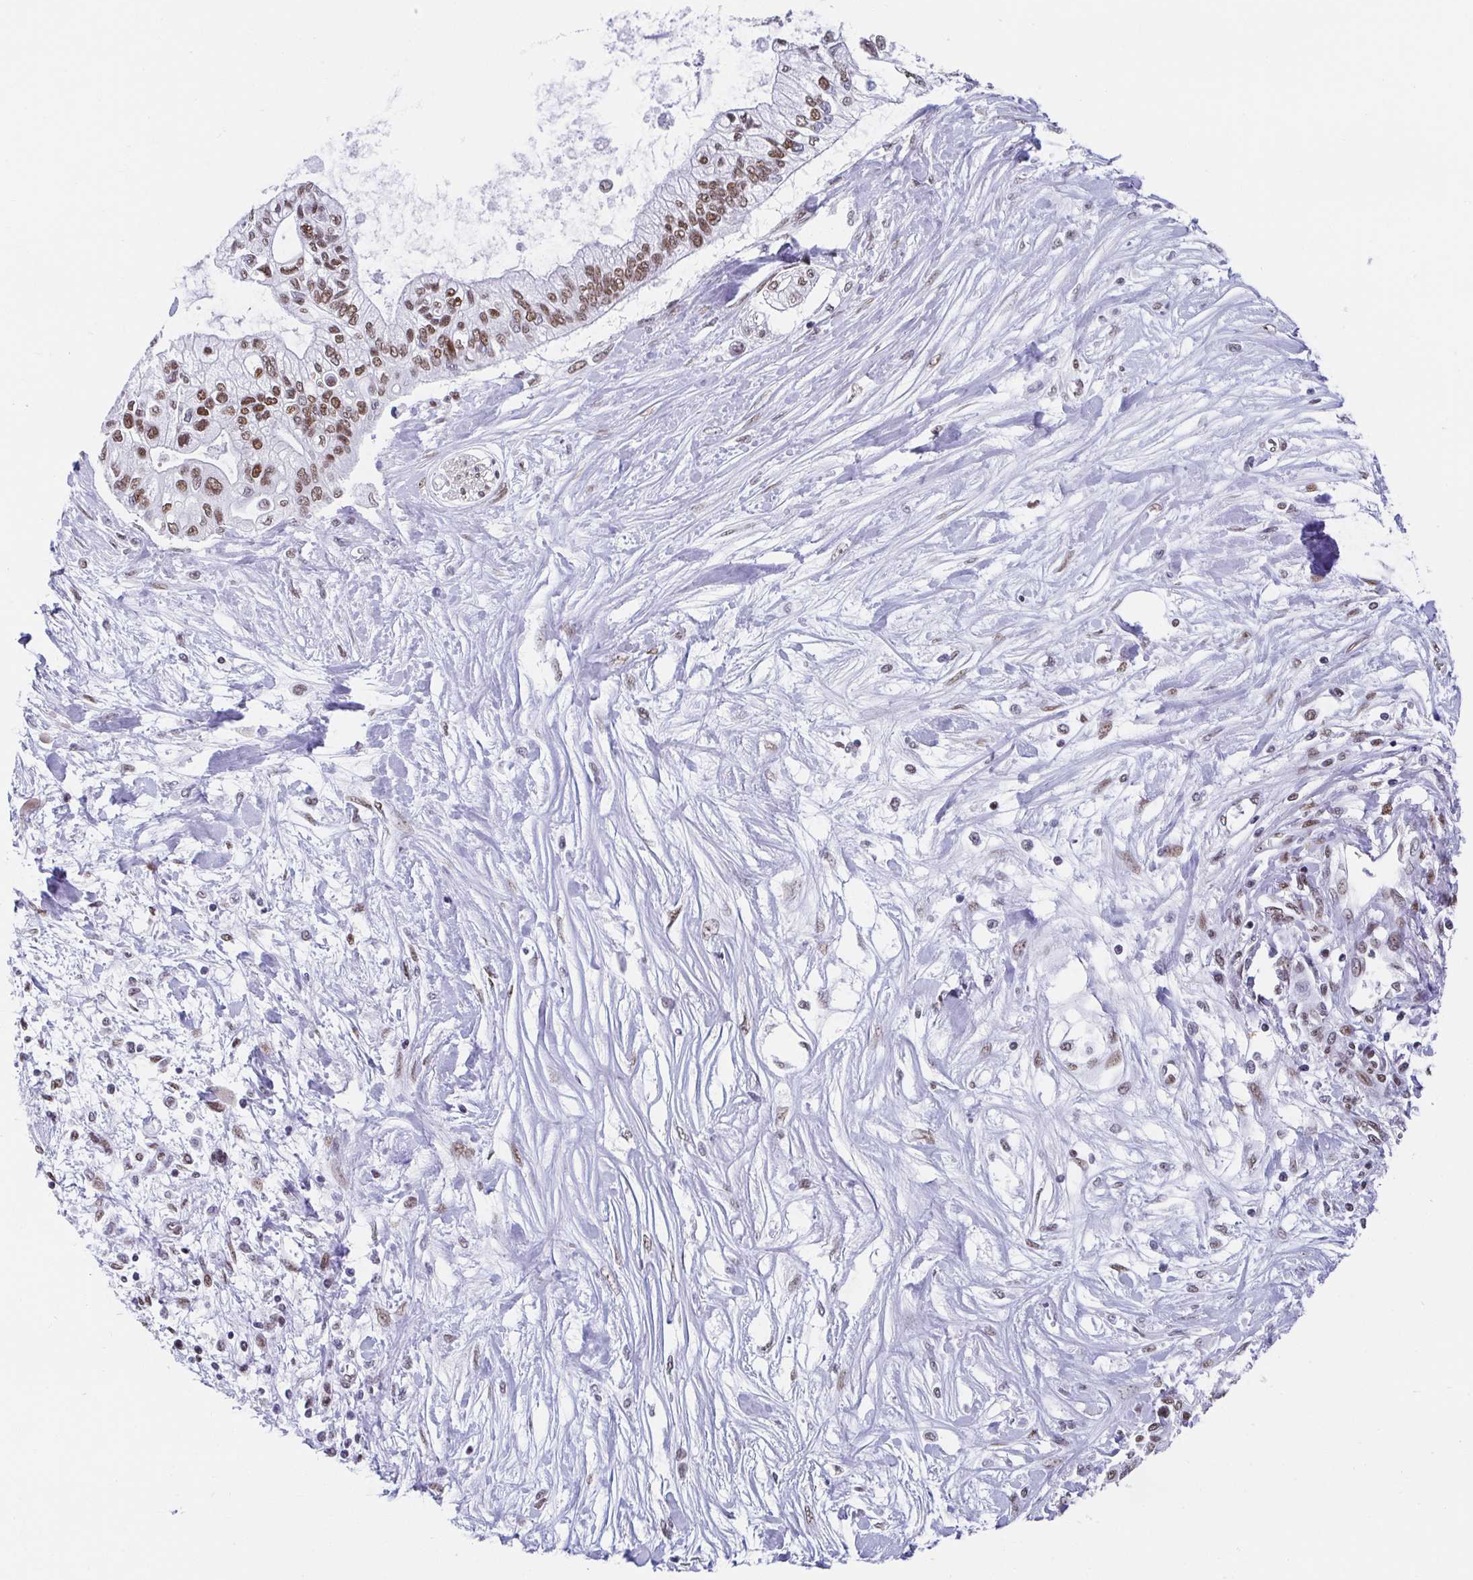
{"staining": {"intensity": "moderate", "quantity": ">75%", "location": "nuclear"}, "tissue": "pancreatic cancer", "cell_type": "Tumor cells", "image_type": "cancer", "snomed": [{"axis": "morphology", "description": "Adenocarcinoma, NOS"}, {"axis": "topography", "description": "Pancreas"}], "caption": "A photomicrograph of human pancreatic adenocarcinoma stained for a protein reveals moderate nuclear brown staining in tumor cells.", "gene": "SLC7A10", "patient": {"sex": "female", "age": 77}}